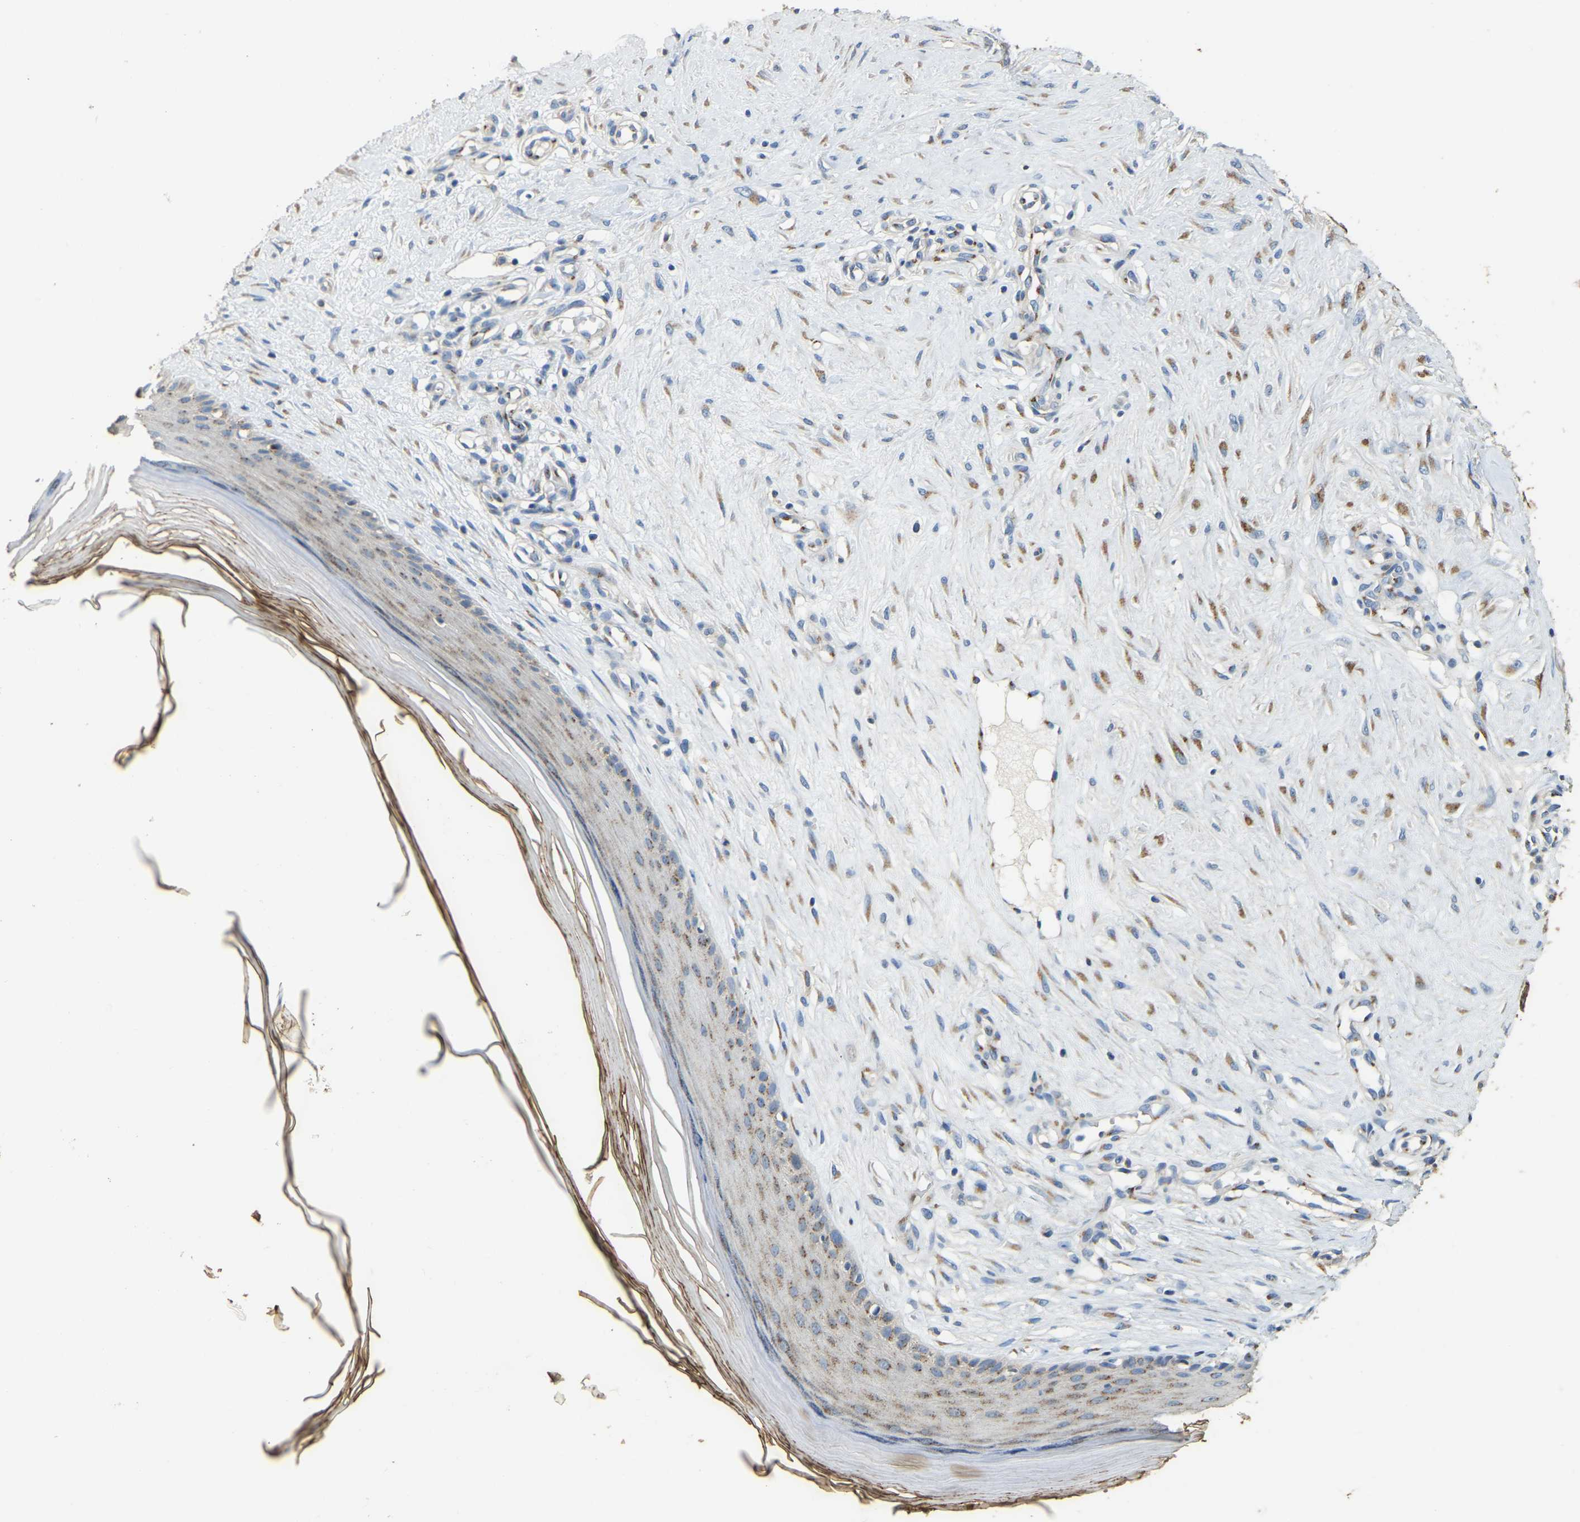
{"staining": {"intensity": "weak", "quantity": ">75%", "location": "cytoplasmic/membranous"}, "tissue": "skin", "cell_type": "Fibroblasts", "image_type": "normal", "snomed": [{"axis": "morphology", "description": "Normal tissue, NOS"}, {"axis": "topography", "description": "Skin"}], "caption": "This micrograph displays IHC staining of benign human skin, with low weak cytoplasmic/membranous expression in about >75% of fibroblasts.", "gene": "FAM174A", "patient": {"sex": "male", "age": 41}}